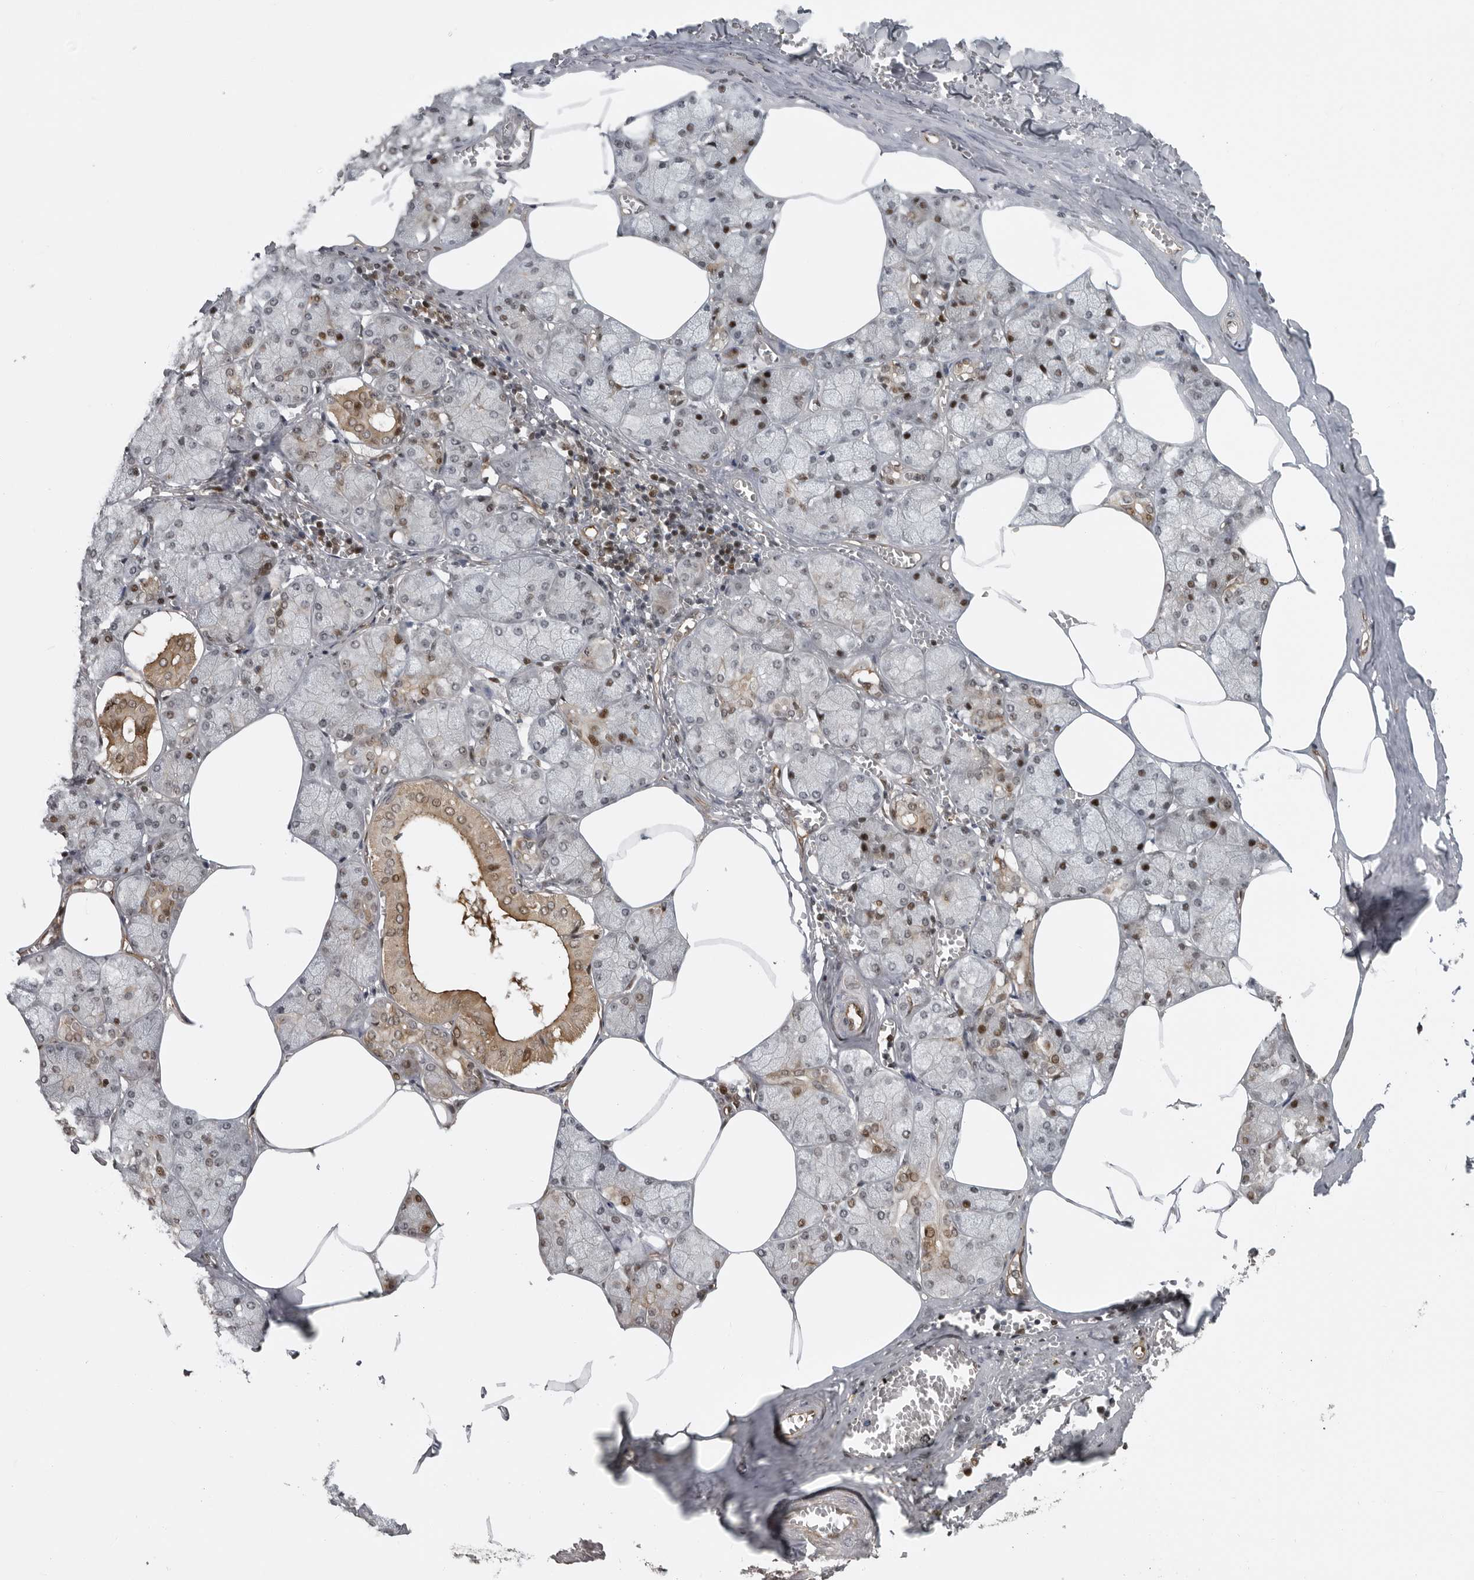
{"staining": {"intensity": "moderate", "quantity": "<25%", "location": "cytoplasmic/membranous,nuclear"}, "tissue": "salivary gland", "cell_type": "Glandular cells", "image_type": "normal", "snomed": [{"axis": "morphology", "description": "Normal tissue, NOS"}, {"axis": "topography", "description": "Salivary gland"}], "caption": "Unremarkable salivary gland displays moderate cytoplasmic/membranous,nuclear staining in approximately <25% of glandular cells.", "gene": "PRRX2", "patient": {"sex": "male", "age": 62}}